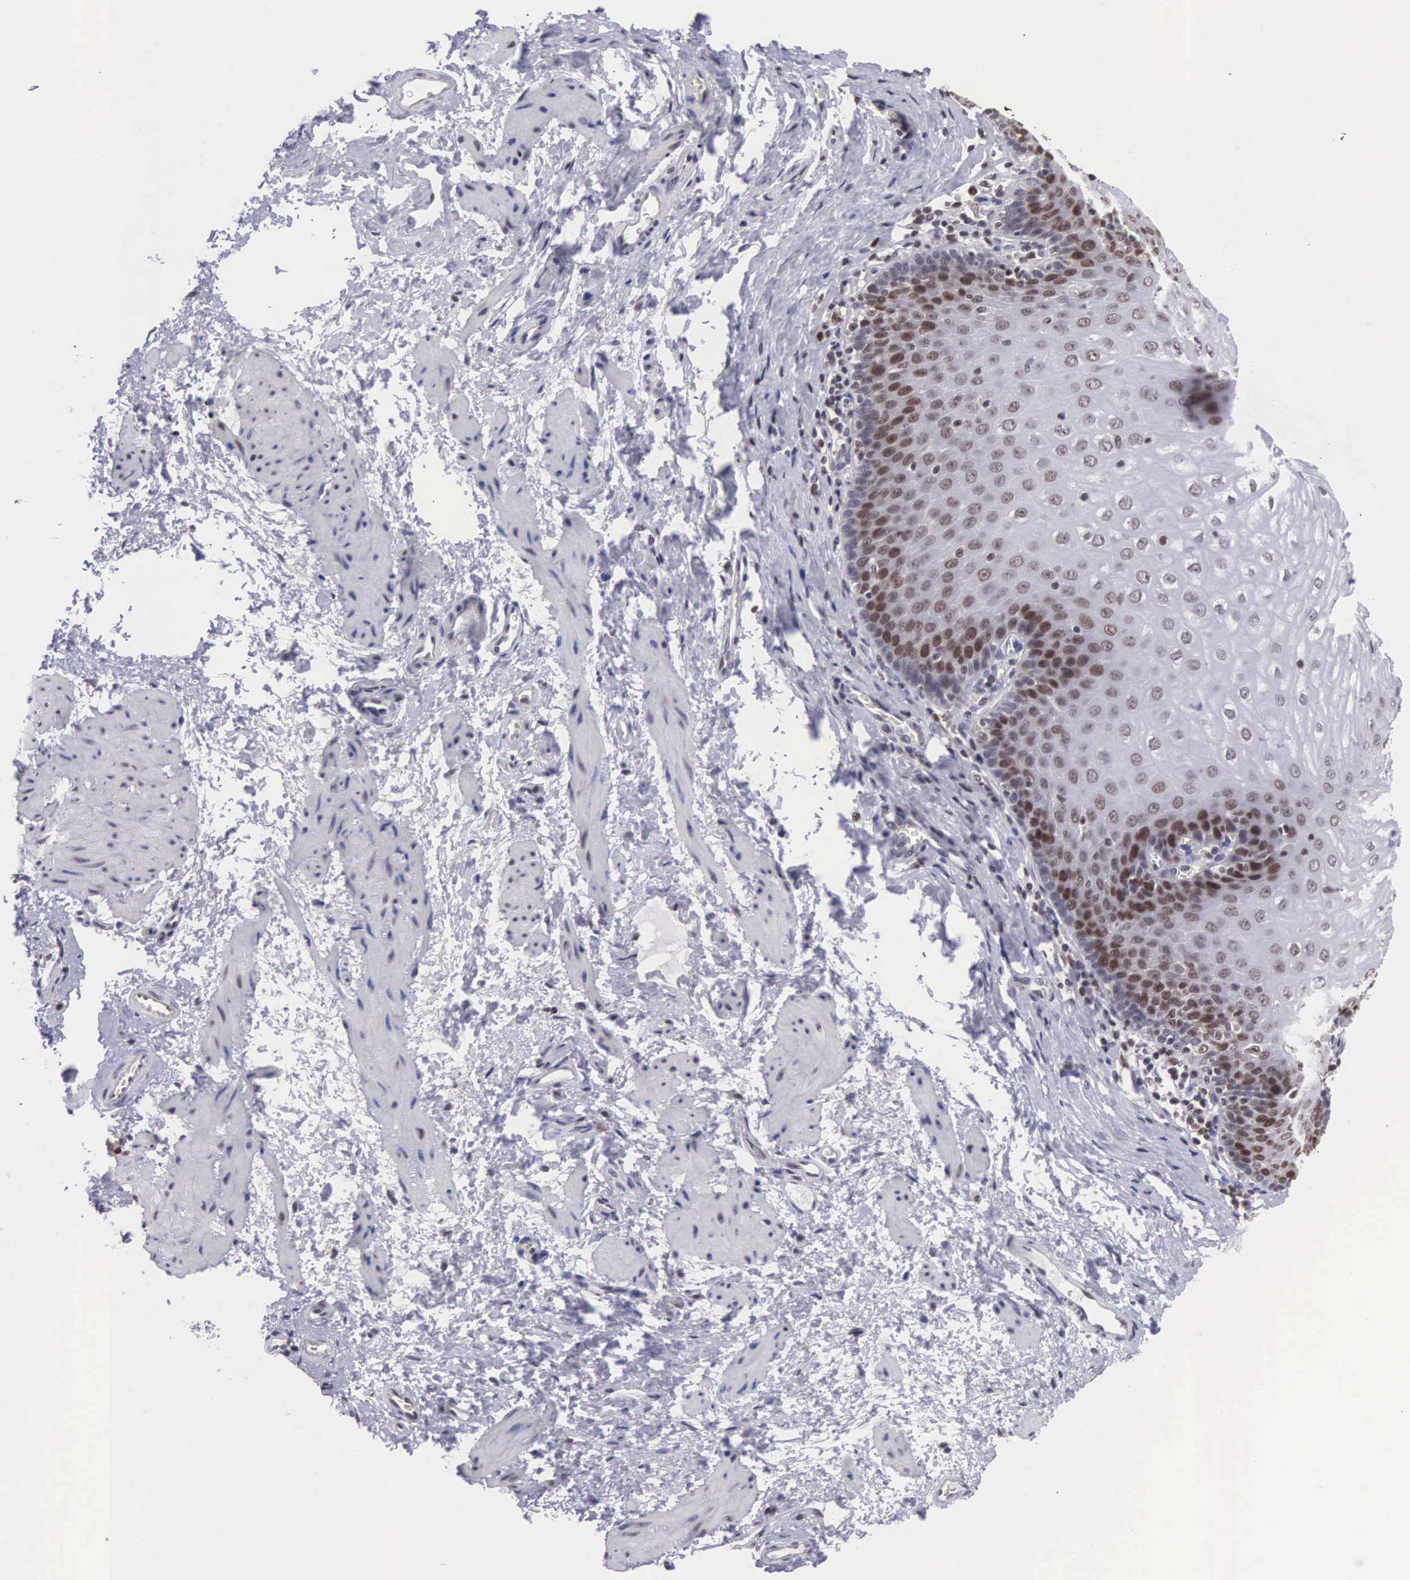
{"staining": {"intensity": "moderate", "quantity": "25%-75%", "location": "nuclear"}, "tissue": "esophagus", "cell_type": "Squamous epithelial cells", "image_type": "normal", "snomed": [{"axis": "morphology", "description": "Normal tissue, NOS"}, {"axis": "topography", "description": "Esophagus"}], "caption": "Protein expression analysis of unremarkable human esophagus reveals moderate nuclear positivity in approximately 25%-75% of squamous epithelial cells. The staining is performed using DAB brown chromogen to label protein expression. The nuclei are counter-stained blue using hematoxylin.", "gene": "VRK1", "patient": {"sex": "female", "age": 61}}